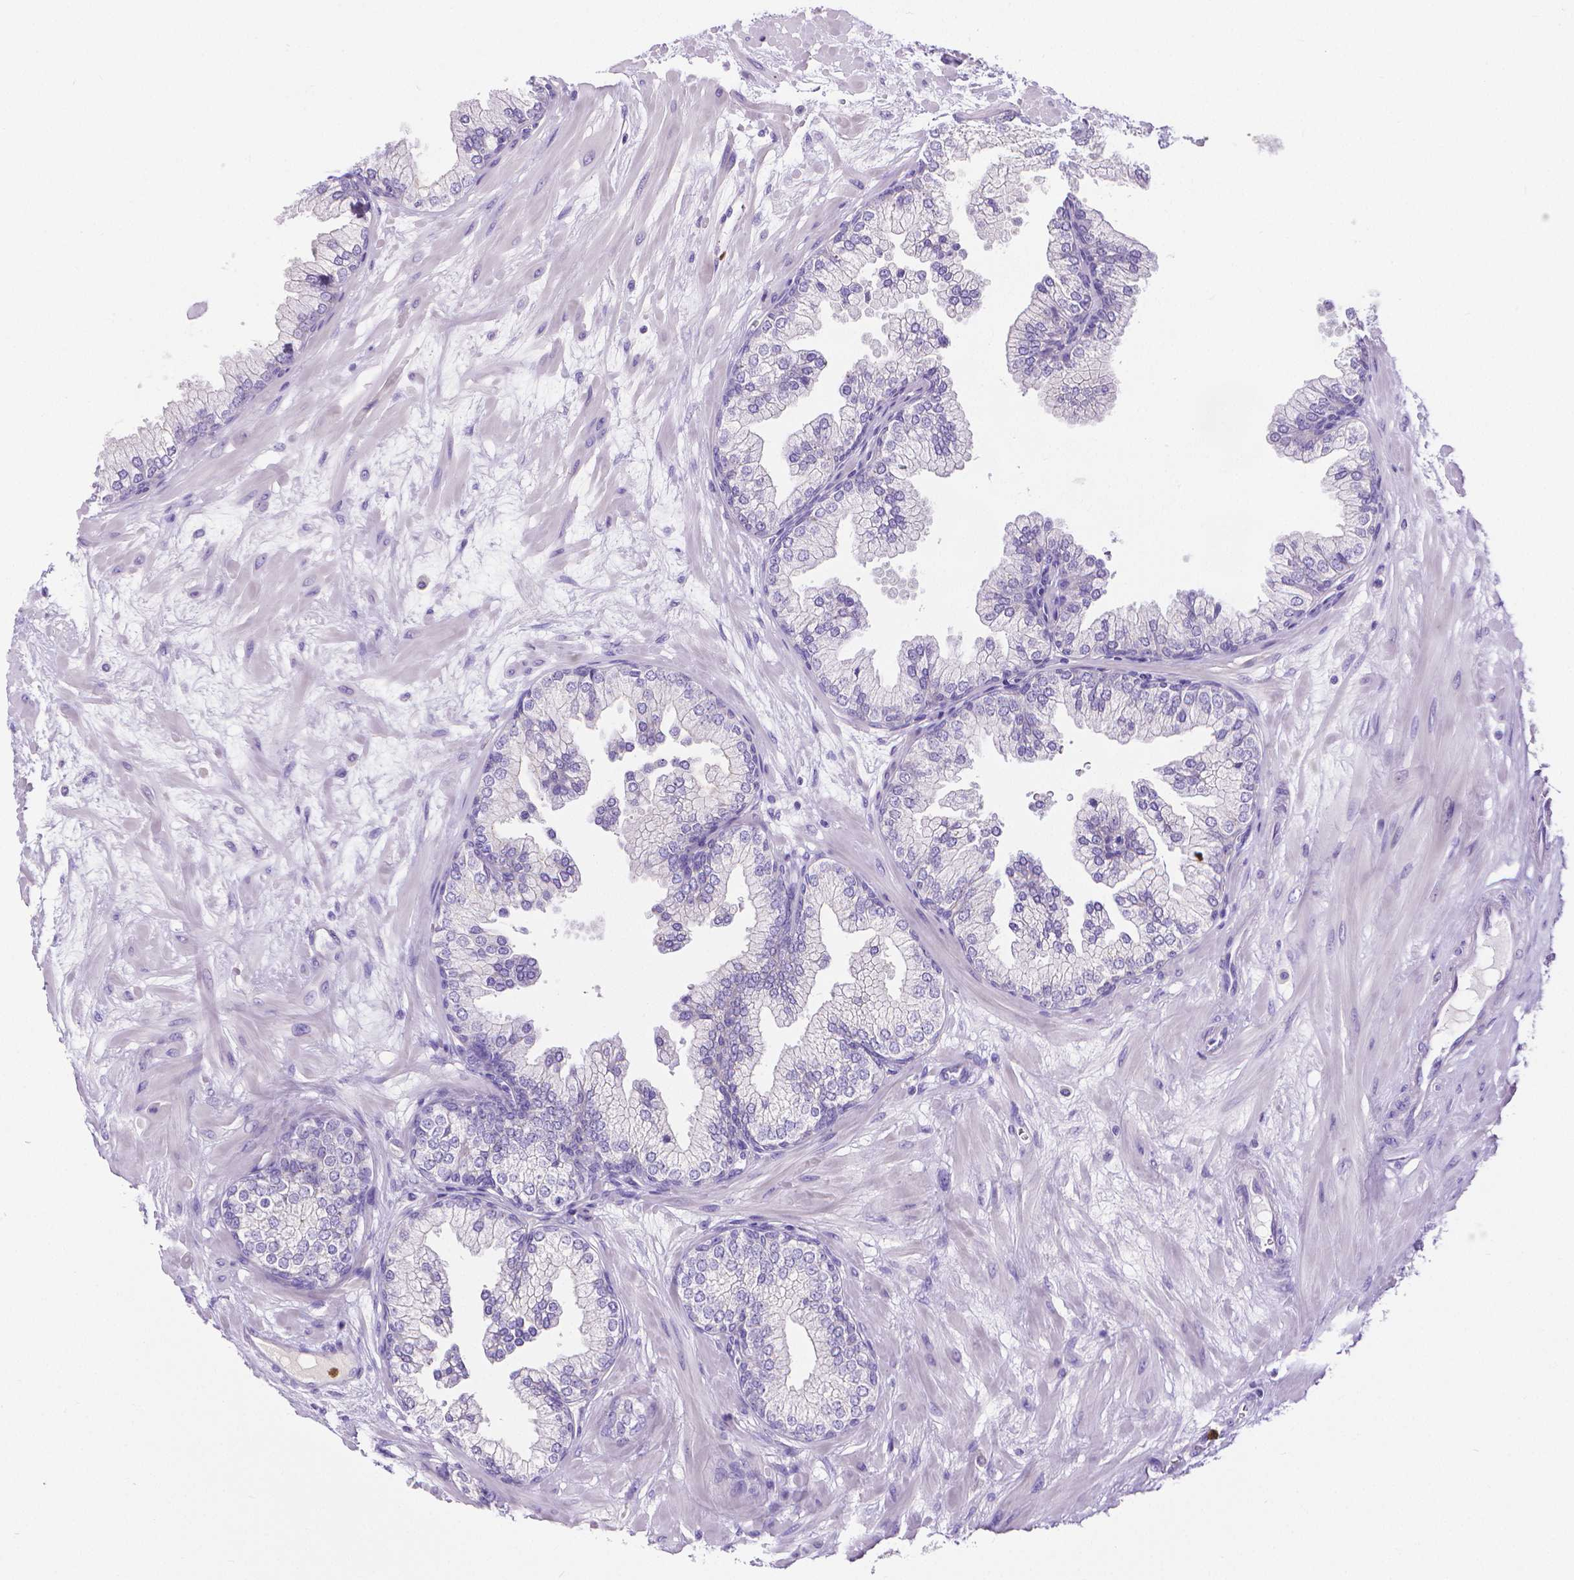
{"staining": {"intensity": "negative", "quantity": "none", "location": "none"}, "tissue": "prostate", "cell_type": "Glandular cells", "image_type": "normal", "snomed": [{"axis": "morphology", "description": "Normal tissue, NOS"}, {"axis": "topography", "description": "Prostate"}, {"axis": "topography", "description": "Peripheral nerve tissue"}], "caption": "Protein analysis of unremarkable prostate exhibits no significant staining in glandular cells.", "gene": "MMP9", "patient": {"sex": "male", "age": 61}}